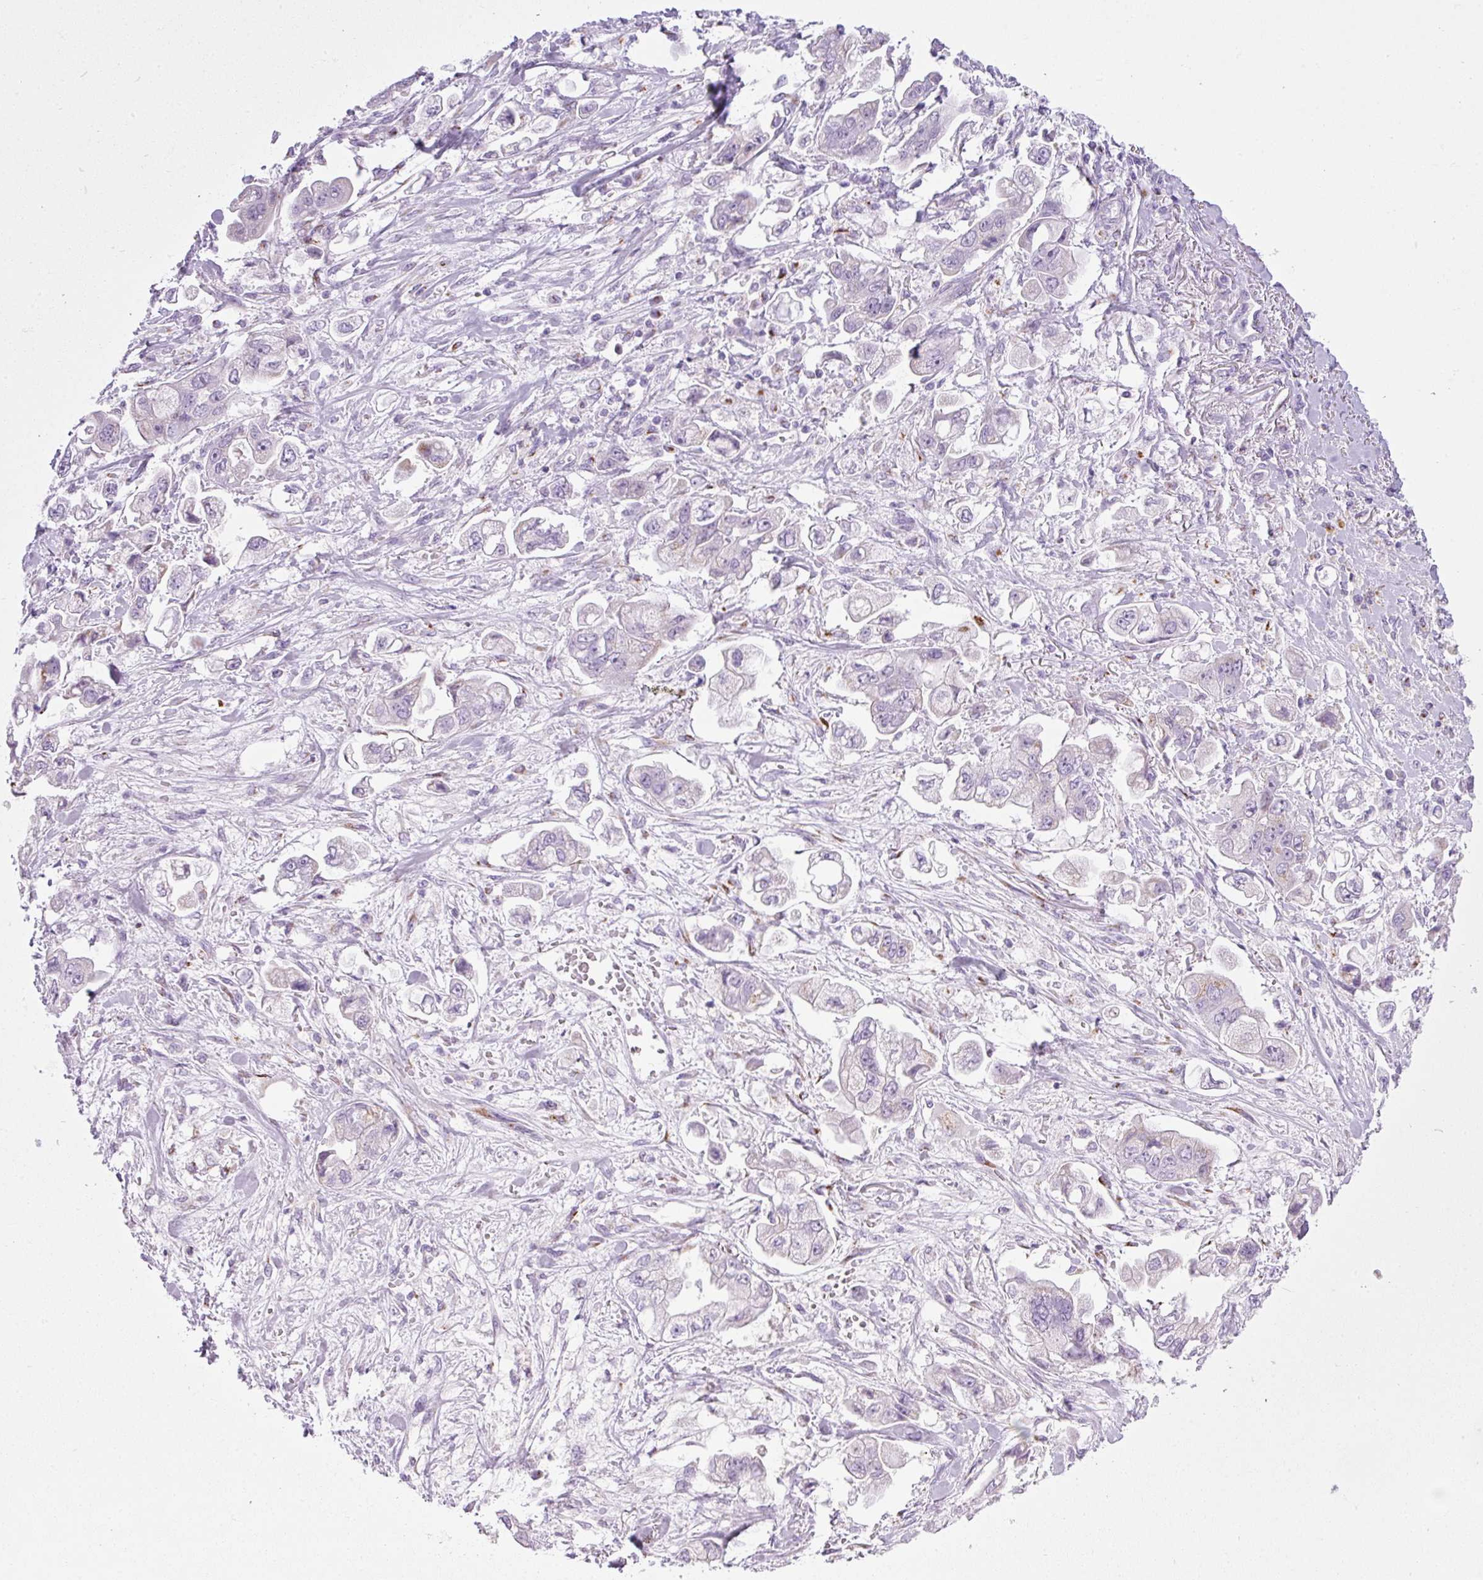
{"staining": {"intensity": "negative", "quantity": "none", "location": "none"}, "tissue": "stomach cancer", "cell_type": "Tumor cells", "image_type": "cancer", "snomed": [{"axis": "morphology", "description": "Adenocarcinoma, NOS"}, {"axis": "topography", "description": "Stomach"}], "caption": "Immunohistochemistry (IHC) of stomach cancer demonstrates no expression in tumor cells. (Stains: DAB (3,3'-diaminobenzidine) IHC with hematoxylin counter stain, Microscopy: brightfield microscopy at high magnification).", "gene": "FAM43A", "patient": {"sex": "male", "age": 62}}